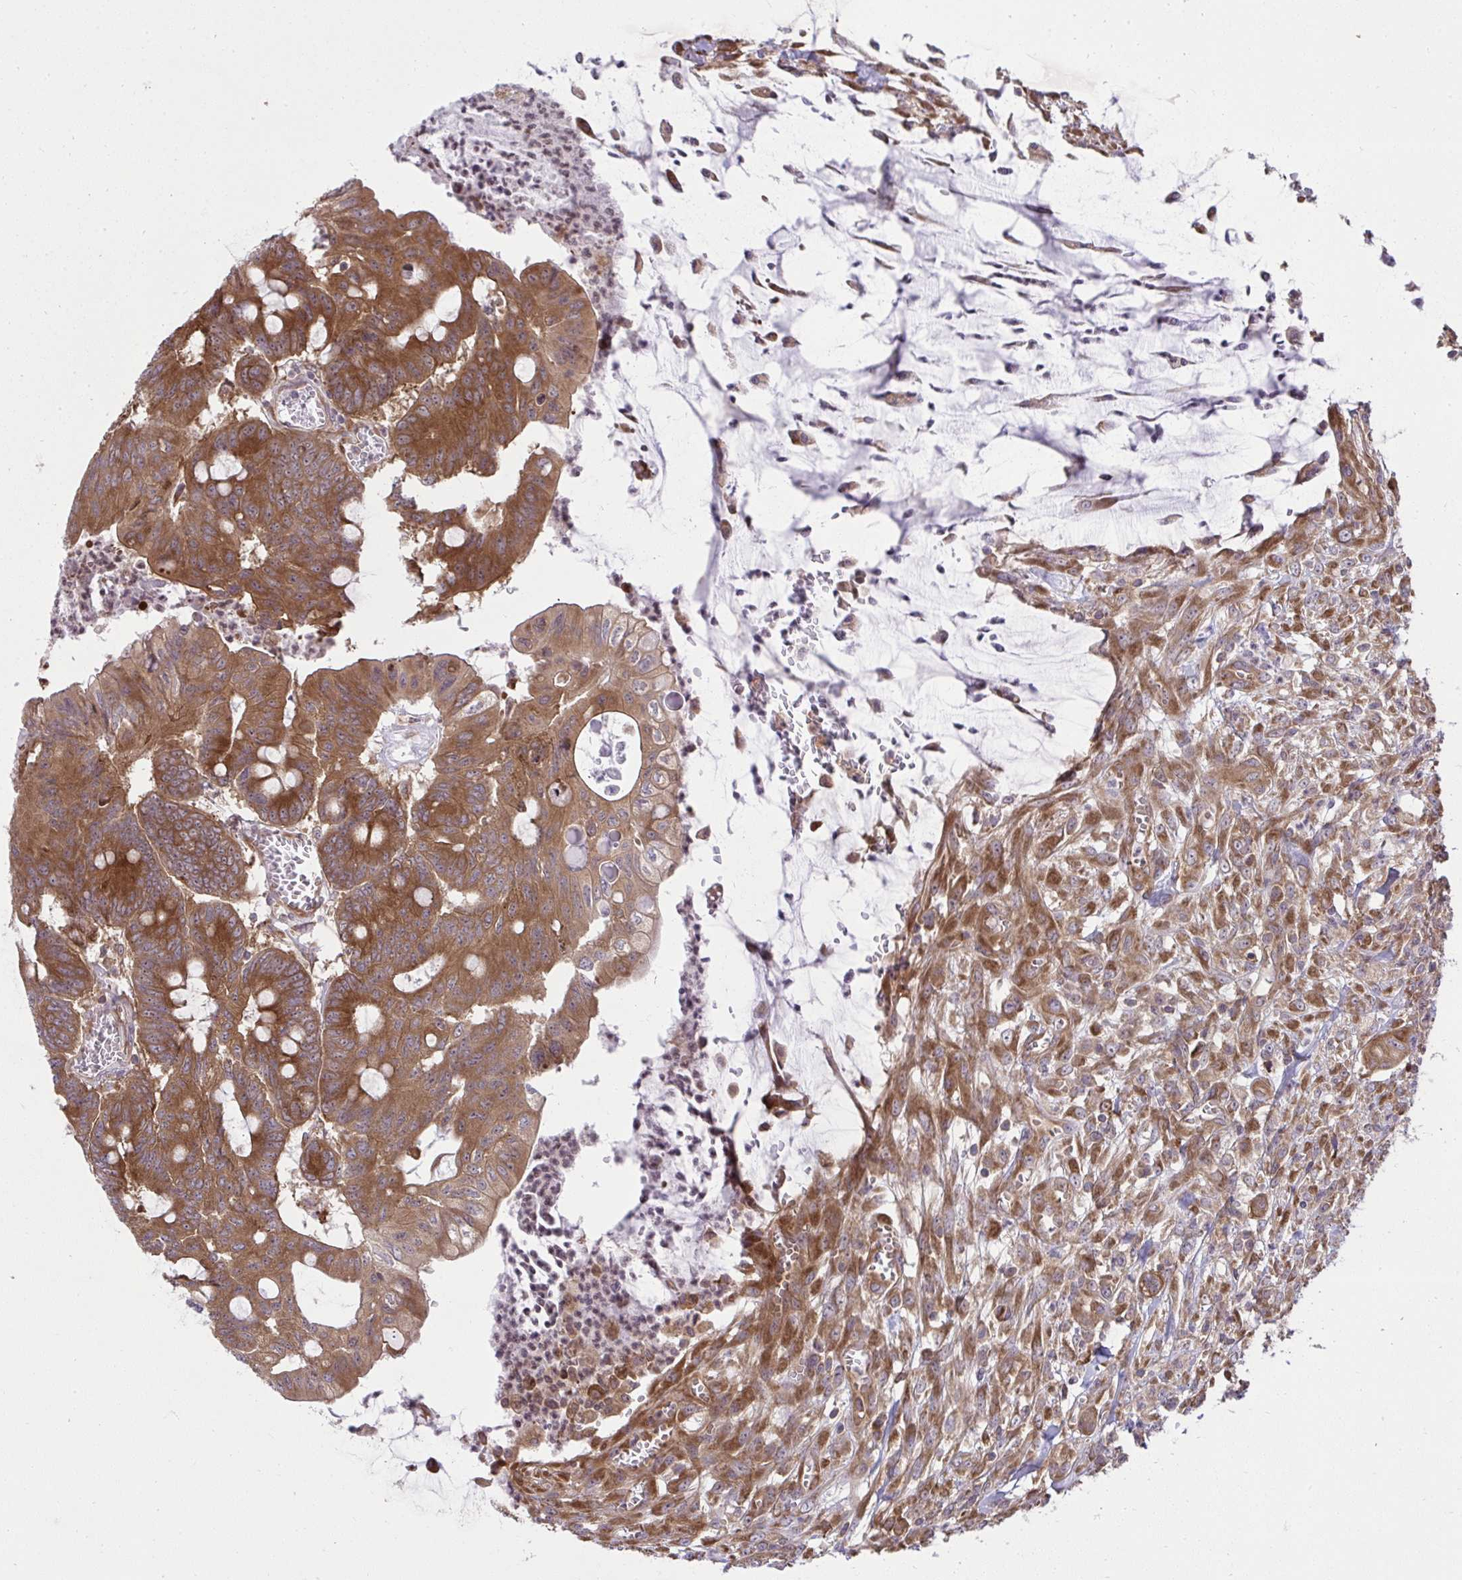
{"staining": {"intensity": "strong", "quantity": ">75%", "location": "cytoplasmic/membranous"}, "tissue": "colorectal cancer", "cell_type": "Tumor cells", "image_type": "cancer", "snomed": [{"axis": "morphology", "description": "Adenocarcinoma, NOS"}, {"axis": "topography", "description": "Colon"}], "caption": "Immunohistochemistry photomicrograph of human colorectal cancer stained for a protein (brown), which displays high levels of strong cytoplasmic/membranous expression in approximately >75% of tumor cells.", "gene": "RPS7", "patient": {"sex": "male", "age": 65}}